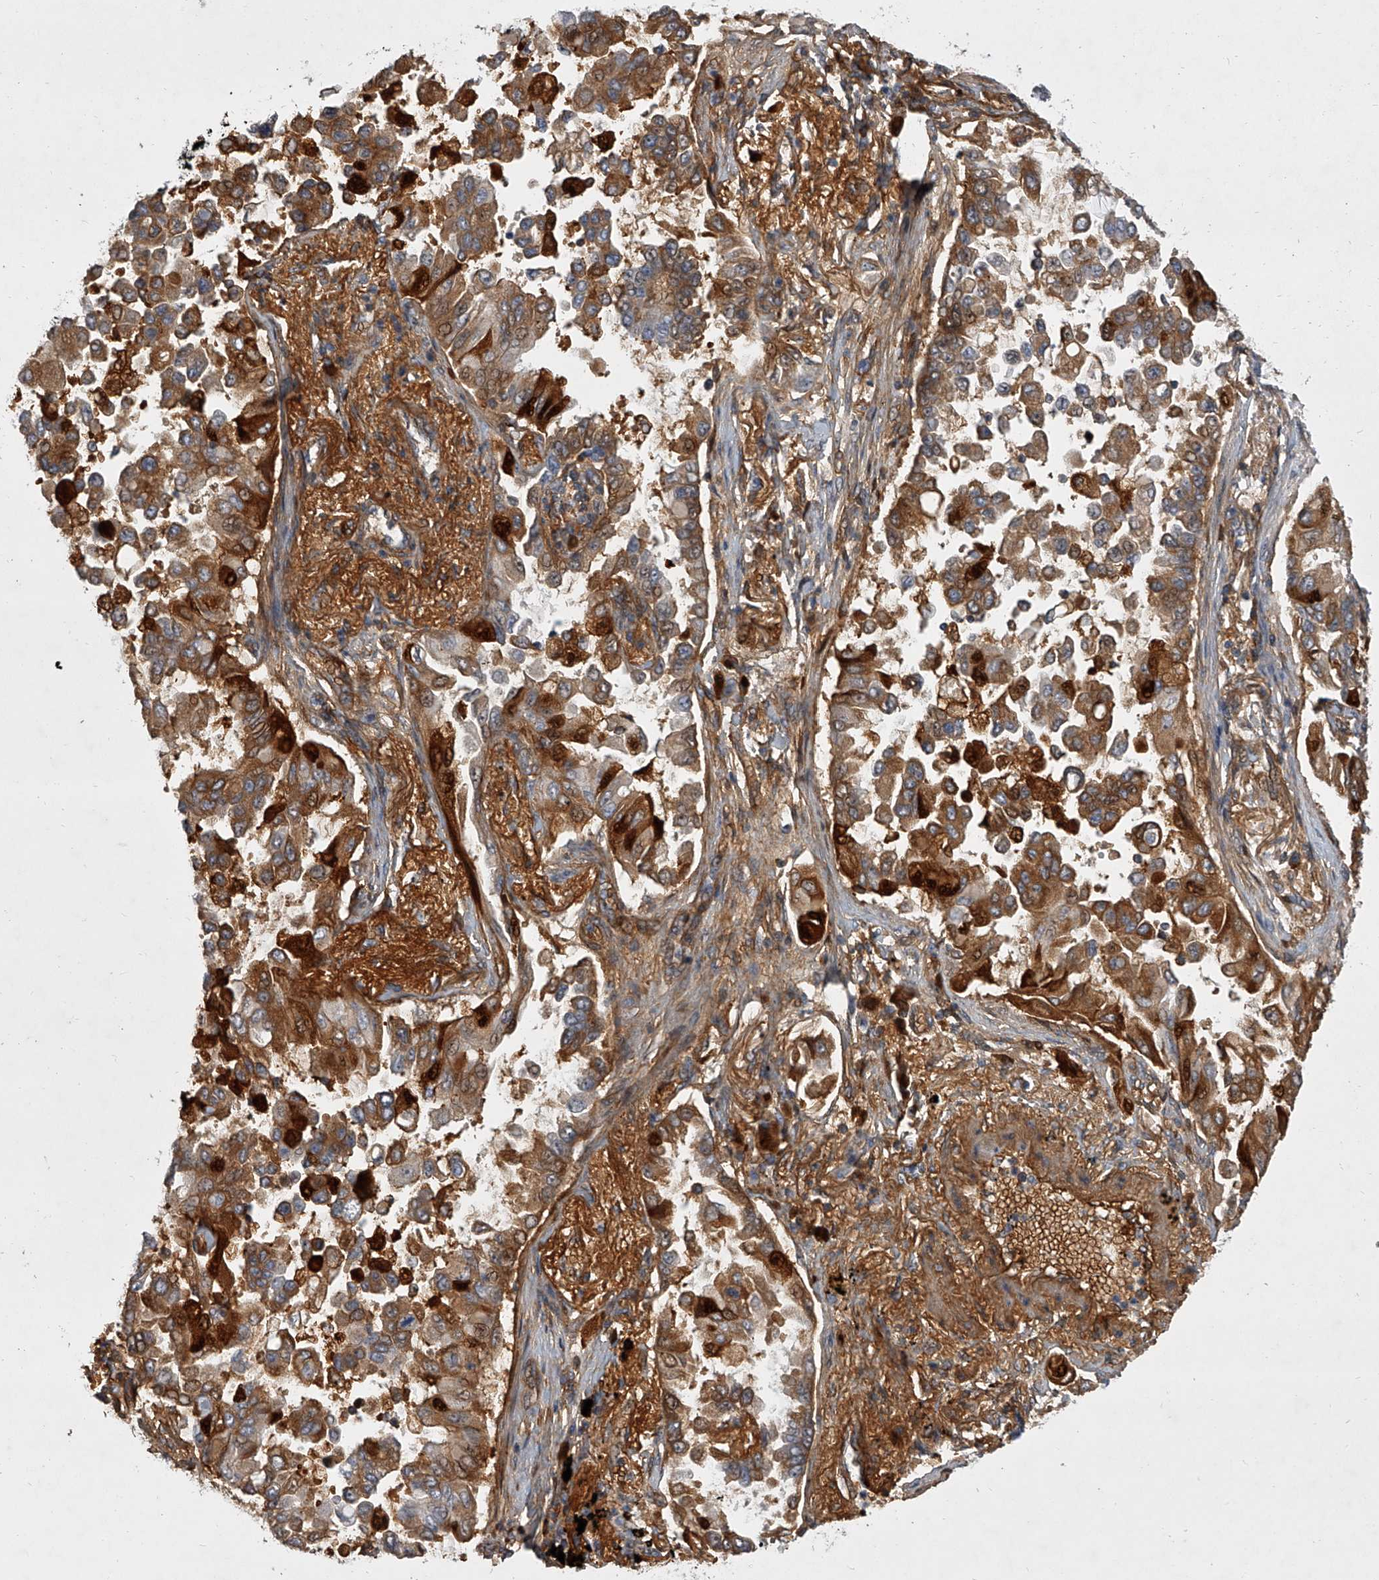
{"staining": {"intensity": "moderate", "quantity": "25%-75%", "location": "cytoplasmic/membranous"}, "tissue": "lung cancer", "cell_type": "Tumor cells", "image_type": "cancer", "snomed": [{"axis": "morphology", "description": "Adenocarcinoma, NOS"}, {"axis": "topography", "description": "Lung"}], "caption": "Protein expression analysis of human lung cancer (adenocarcinoma) reveals moderate cytoplasmic/membranous expression in about 25%-75% of tumor cells. The staining was performed using DAB (3,3'-diaminobenzidine) to visualize the protein expression in brown, while the nuclei were stained in blue with hematoxylin (Magnification: 20x).", "gene": "HEATR6", "patient": {"sex": "female", "age": 67}}